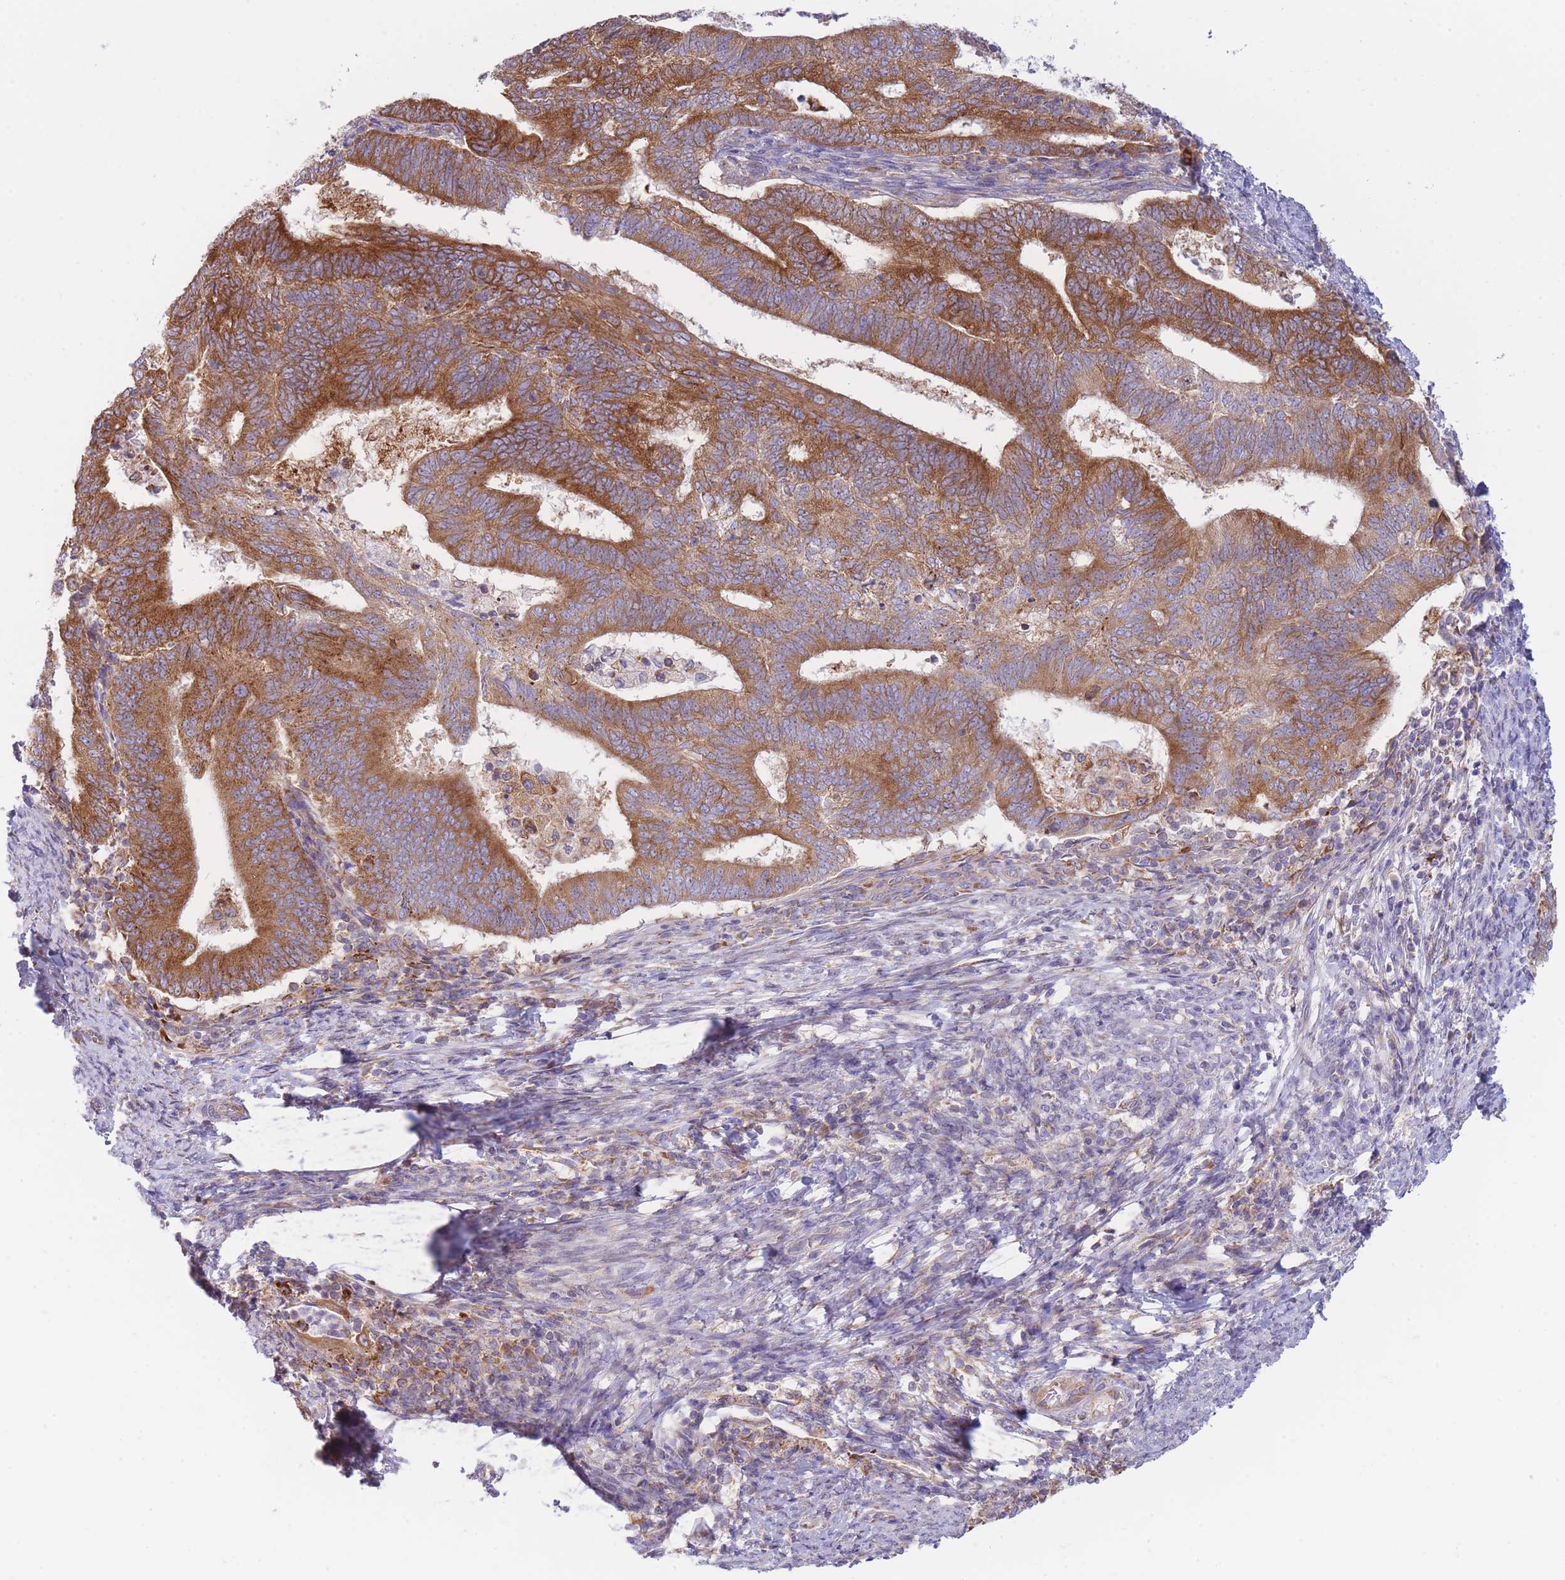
{"staining": {"intensity": "strong", "quantity": ">75%", "location": "cytoplasmic/membranous"}, "tissue": "endometrial cancer", "cell_type": "Tumor cells", "image_type": "cancer", "snomed": [{"axis": "morphology", "description": "Adenocarcinoma, NOS"}, {"axis": "topography", "description": "Endometrium"}], "caption": "A brown stain labels strong cytoplasmic/membranous staining of a protein in endometrial adenocarcinoma tumor cells.", "gene": "SH2B2", "patient": {"sex": "female", "age": 70}}